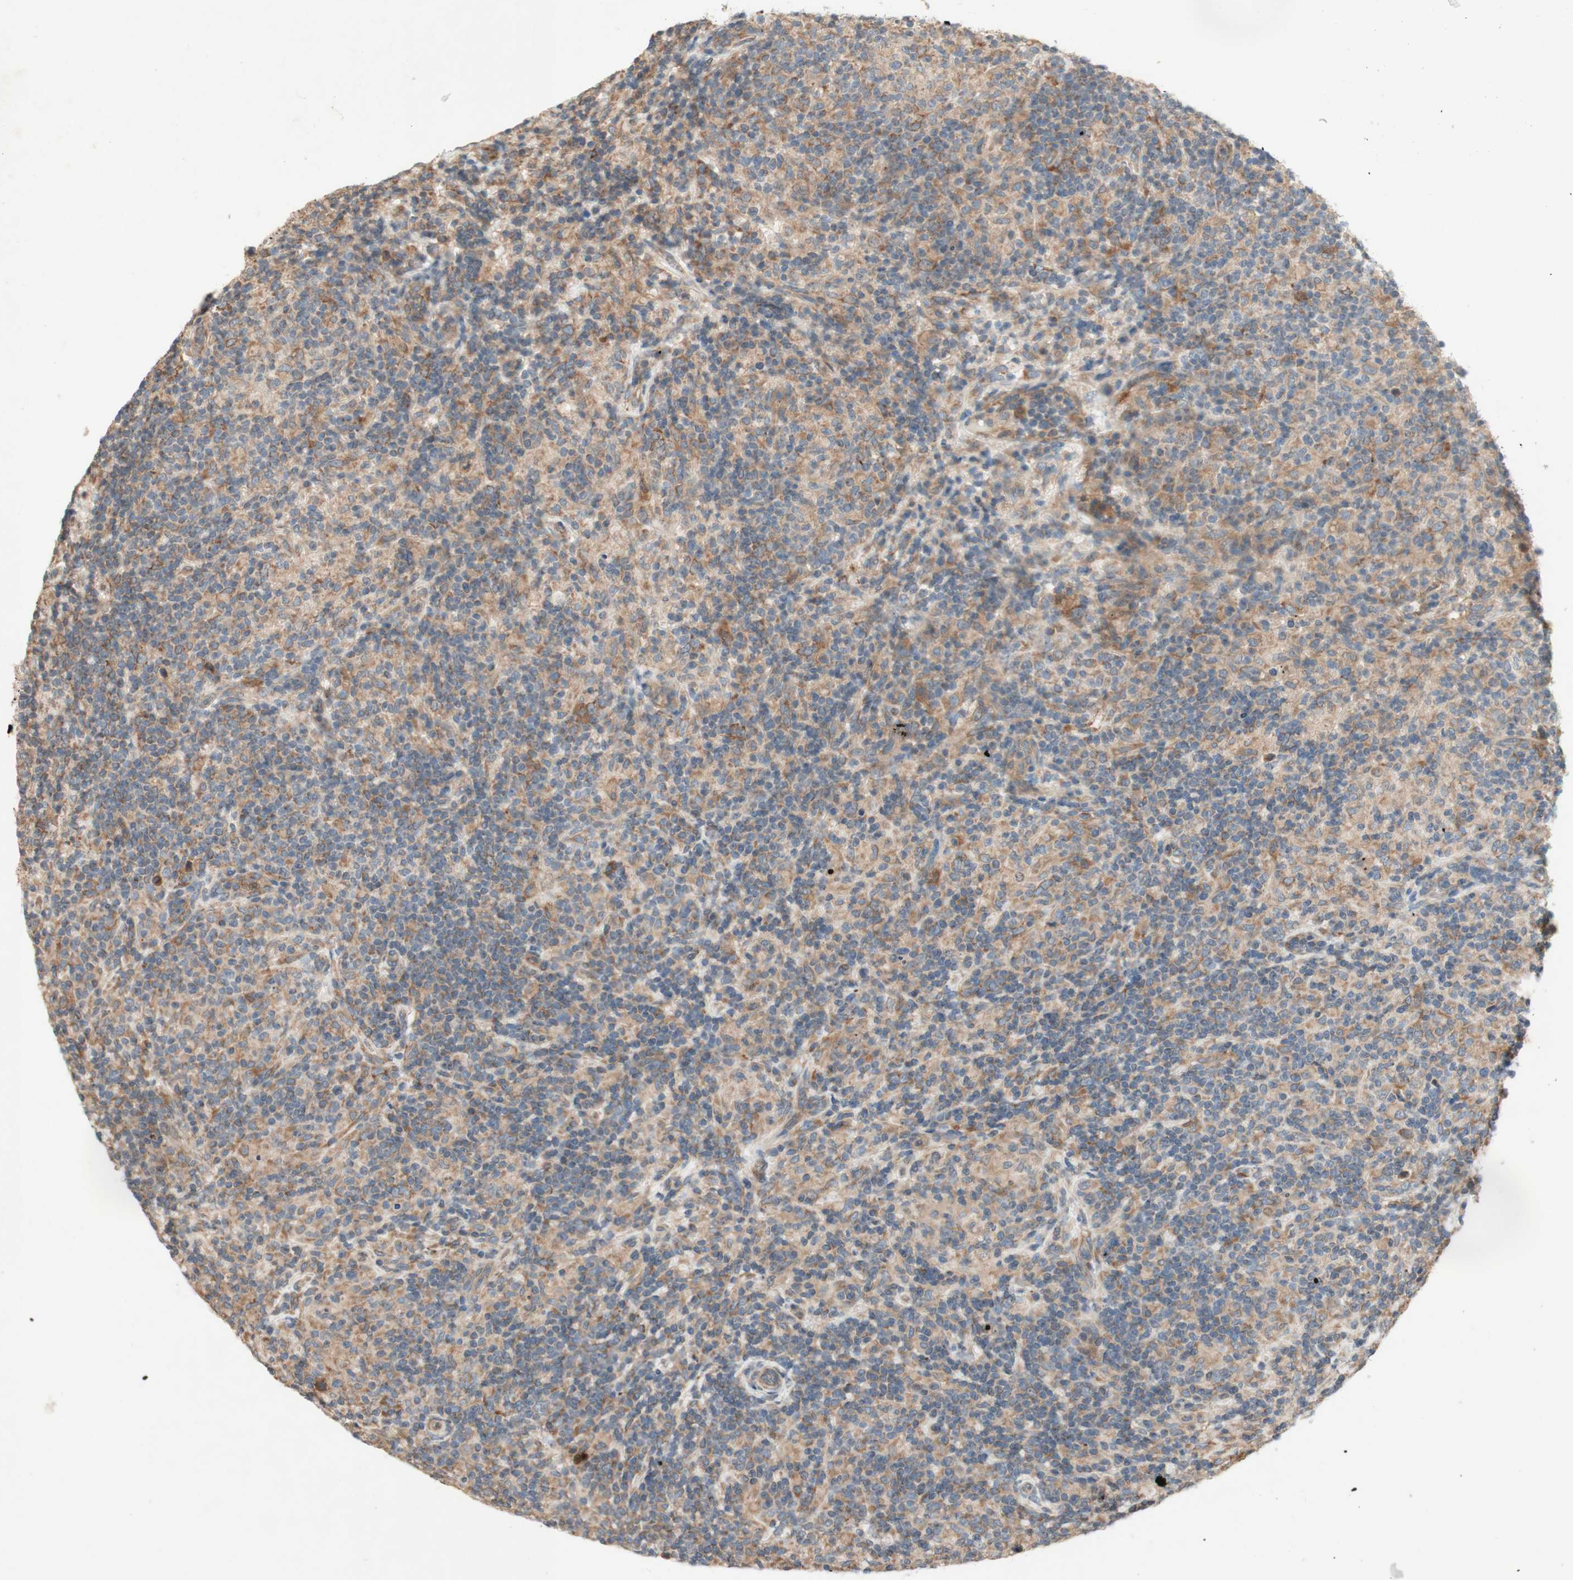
{"staining": {"intensity": "weak", "quantity": "25%-75%", "location": "cytoplasmic/membranous"}, "tissue": "lymphoma", "cell_type": "Tumor cells", "image_type": "cancer", "snomed": [{"axis": "morphology", "description": "Hodgkin's disease, NOS"}, {"axis": "topography", "description": "Lymph node"}], "caption": "Lymphoma stained with immunohistochemistry reveals weak cytoplasmic/membranous expression in approximately 25%-75% of tumor cells.", "gene": "SOCS2", "patient": {"sex": "male", "age": 70}}